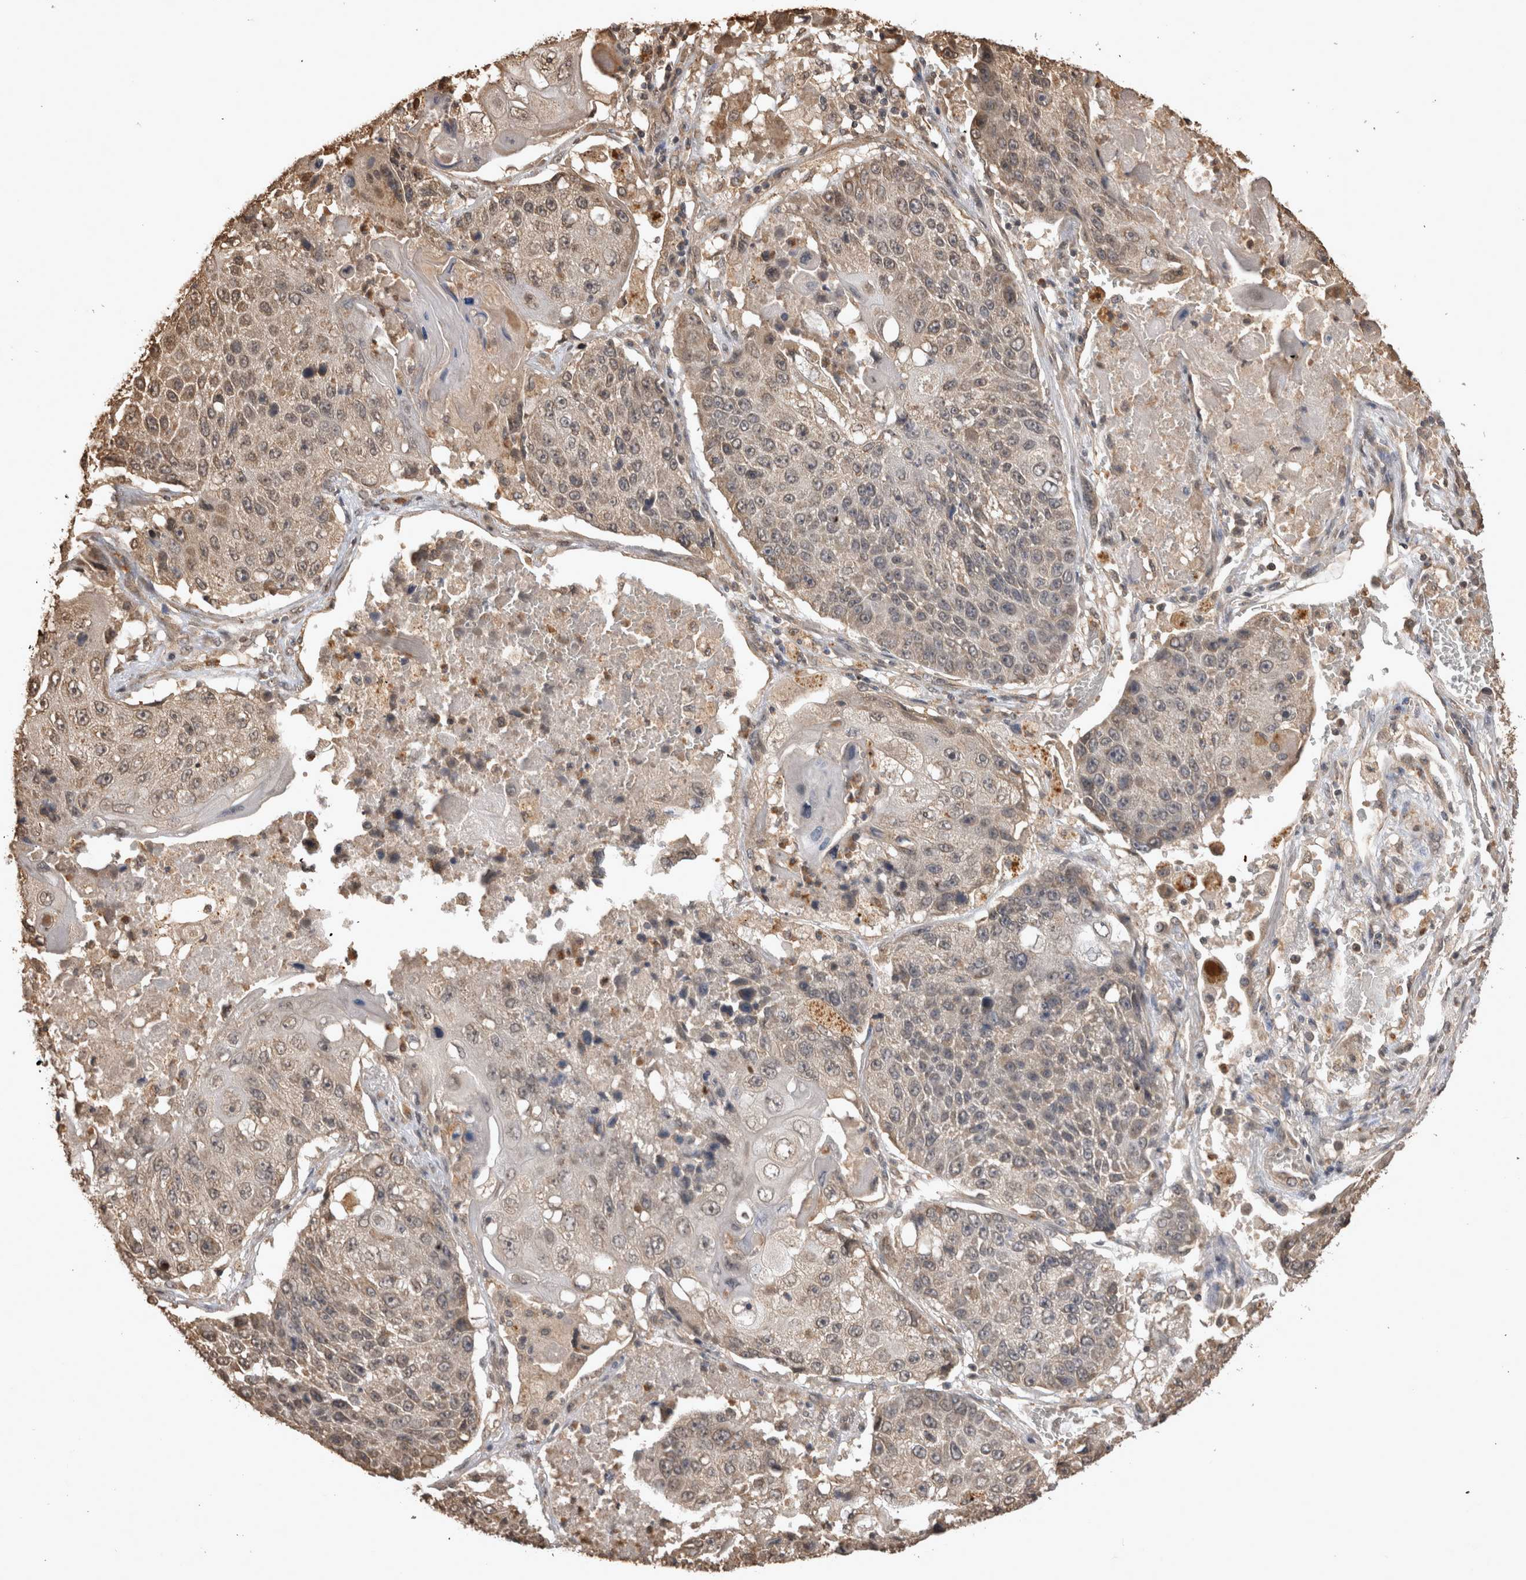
{"staining": {"intensity": "weak", "quantity": ">75%", "location": "cytoplasmic/membranous"}, "tissue": "lung cancer", "cell_type": "Tumor cells", "image_type": "cancer", "snomed": [{"axis": "morphology", "description": "Squamous cell carcinoma, NOS"}, {"axis": "topography", "description": "Lung"}], "caption": "Squamous cell carcinoma (lung) was stained to show a protein in brown. There is low levels of weak cytoplasmic/membranous staining in about >75% of tumor cells. (Stains: DAB (3,3'-diaminobenzidine) in brown, nuclei in blue, Microscopy: brightfield microscopy at high magnification).", "gene": "SOCS5", "patient": {"sex": "male", "age": 61}}